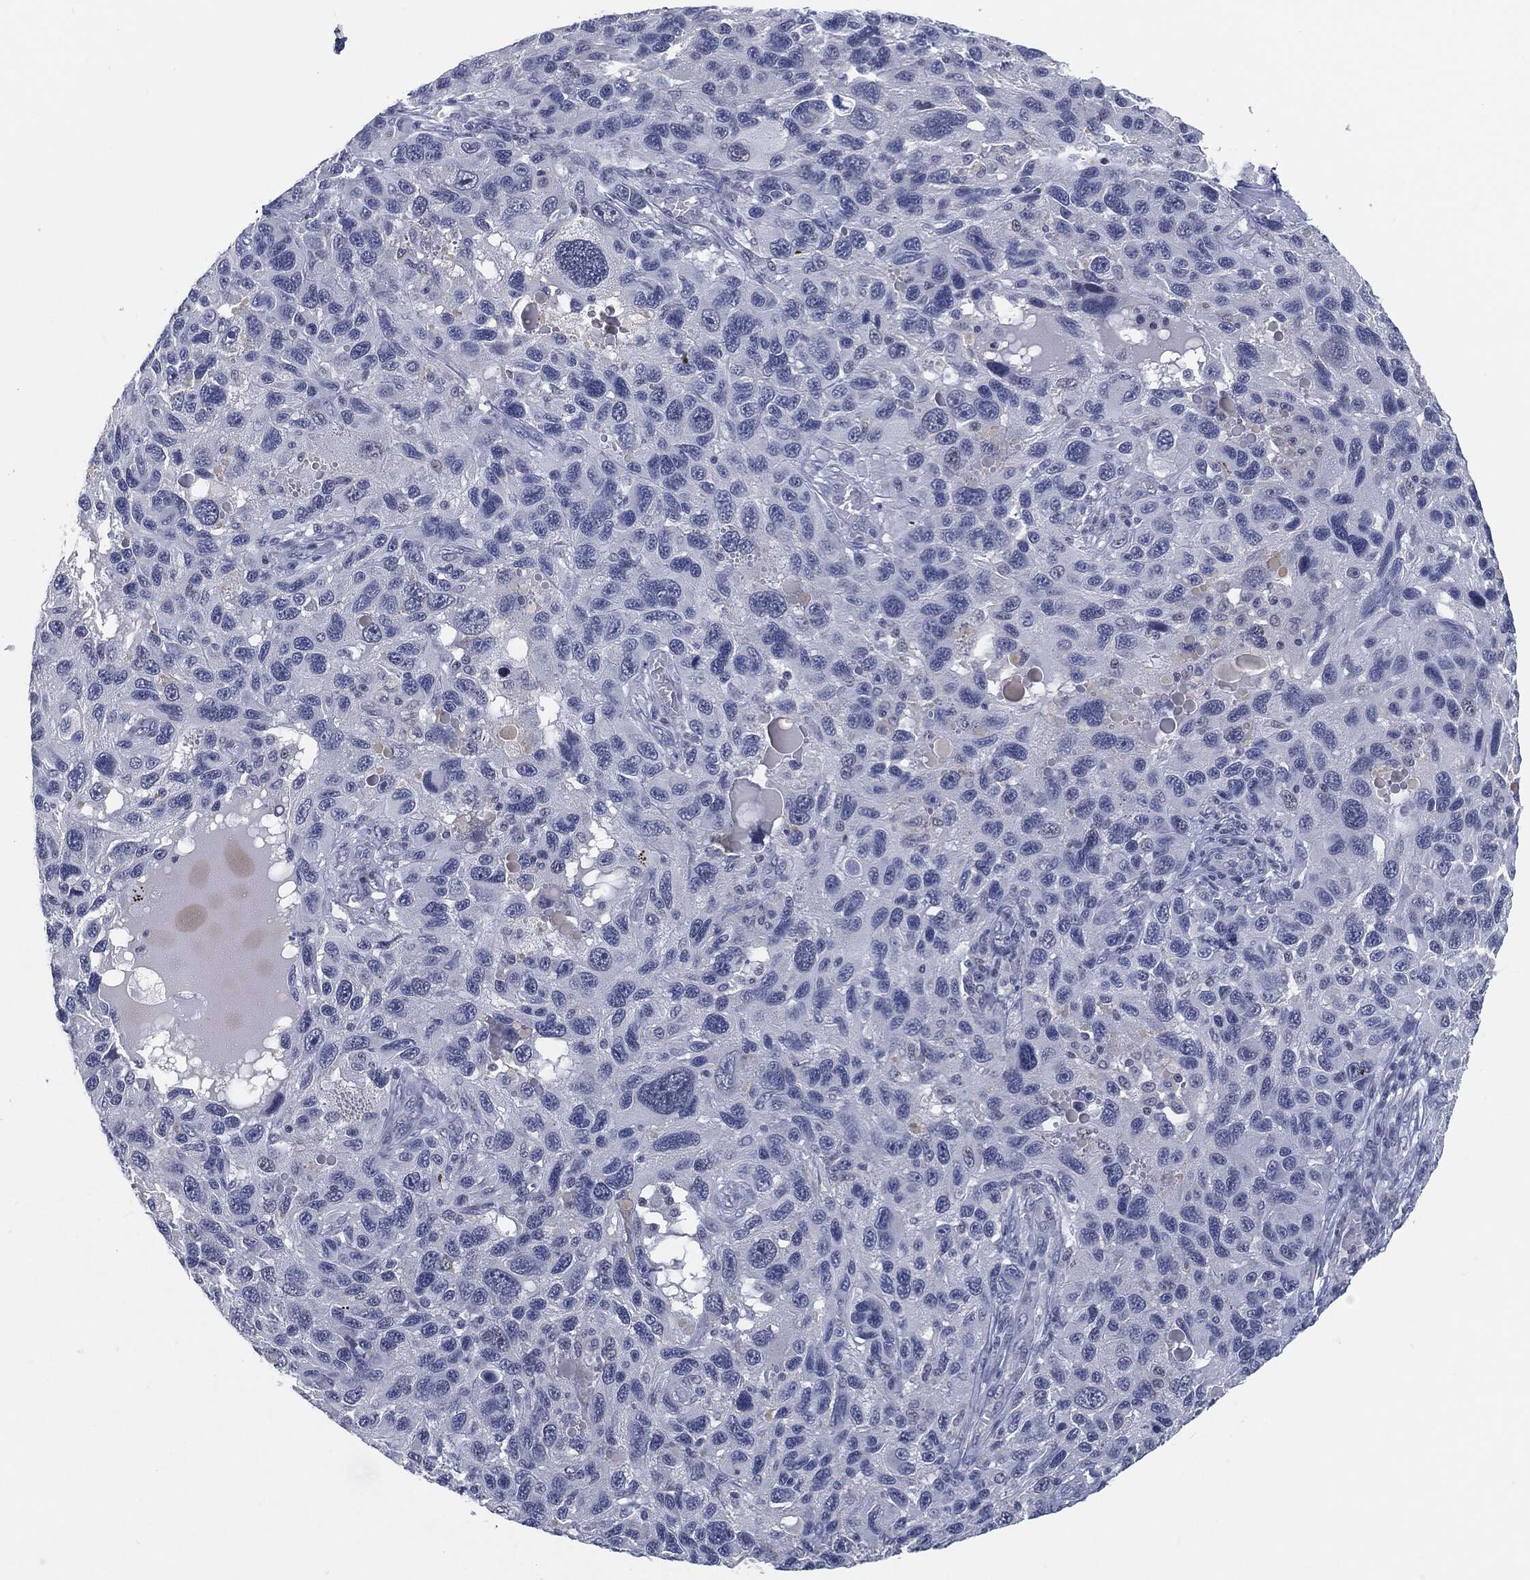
{"staining": {"intensity": "negative", "quantity": "none", "location": "none"}, "tissue": "melanoma", "cell_type": "Tumor cells", "image_type": "cancer", "snomed": [{"axis": "morphology", "description": "Malignant melanoma, NOS"}, {"axis": "topography", "description": "Skin"}], "caption": "This is a micrograph of immunohistochemistry staining of malignant melanoma, which shows no expression in tumor cells.", "gene": "PROM1", "patient": {"sex": "male", "age": 53}}